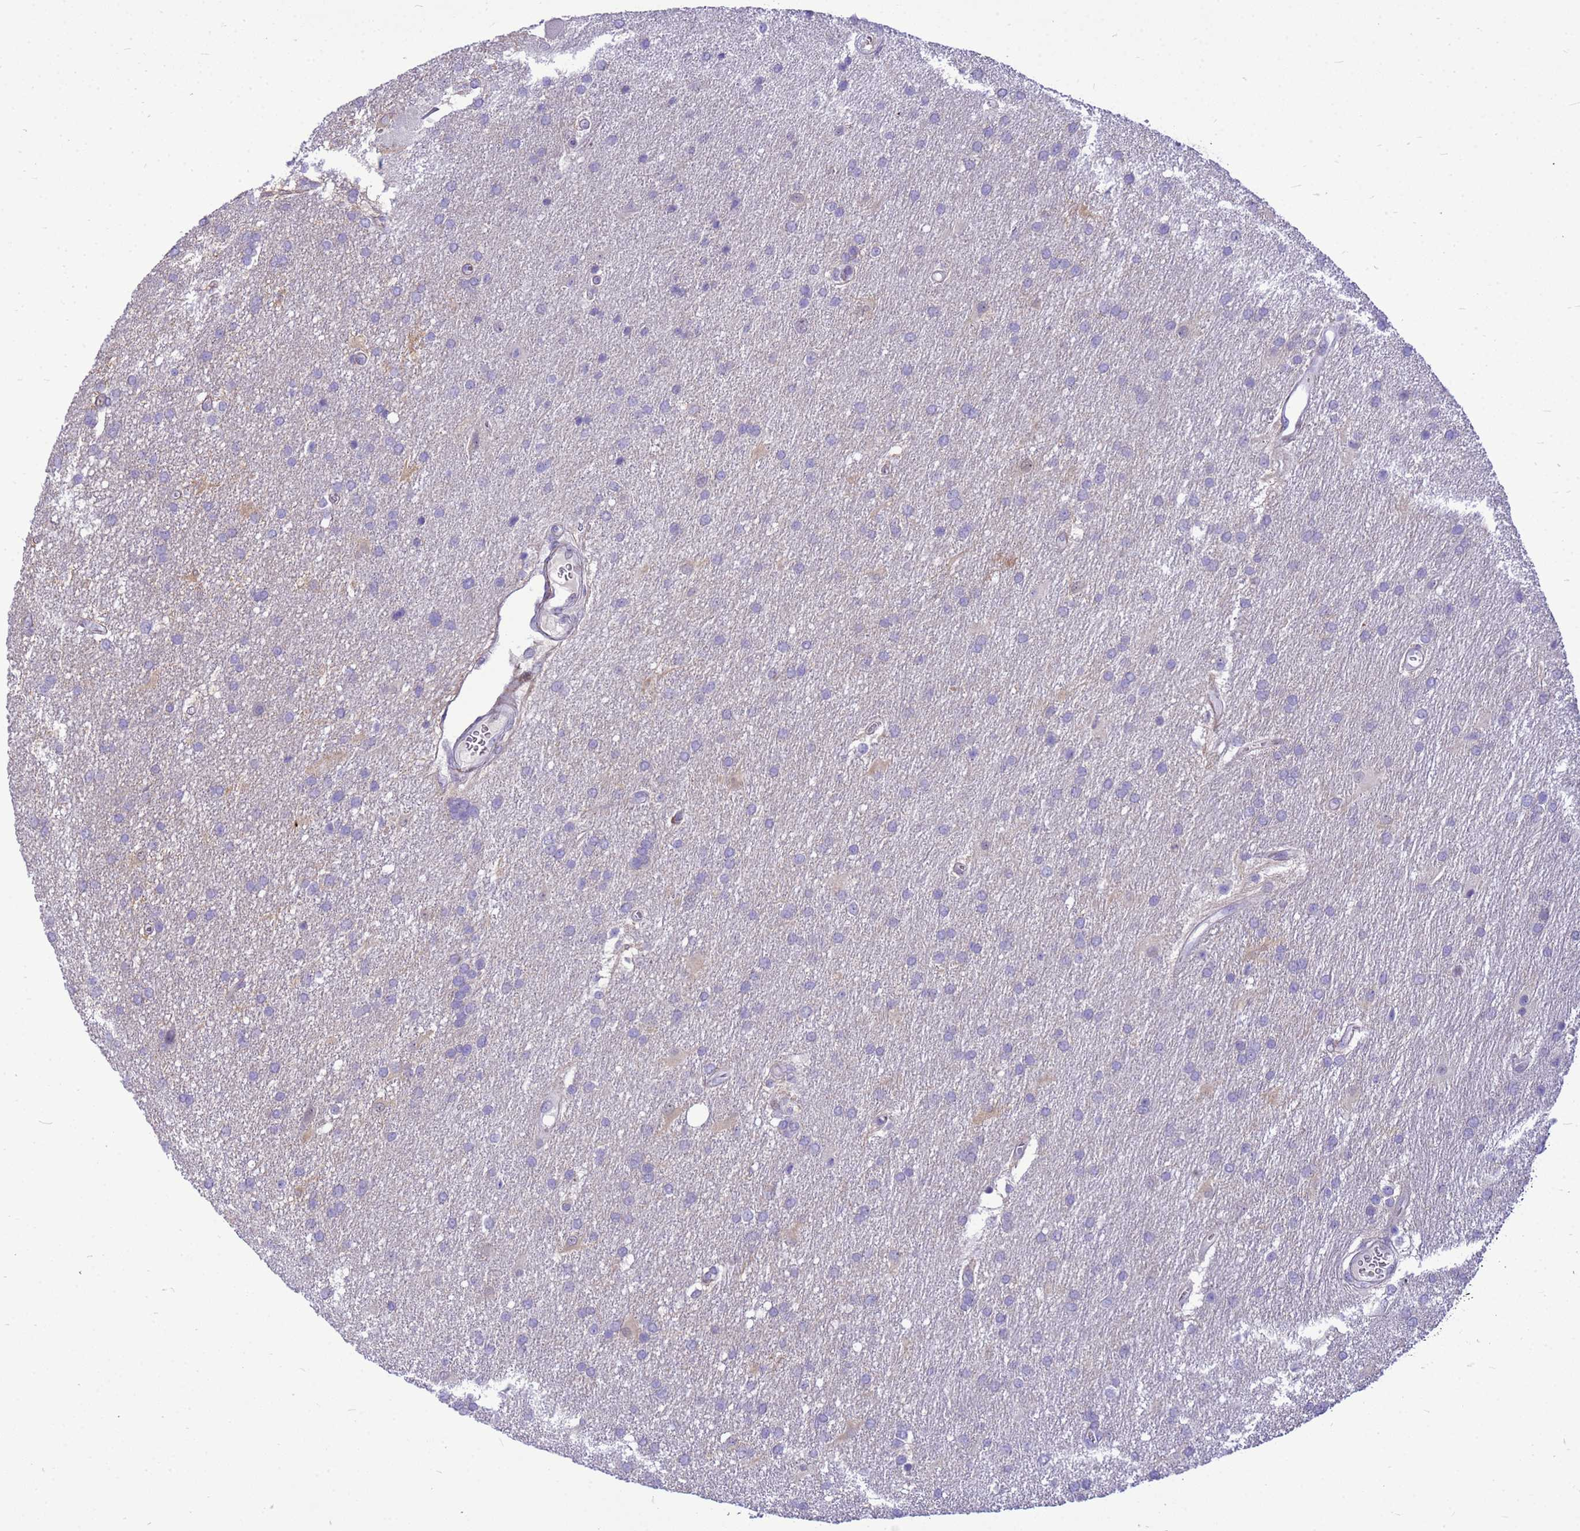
{"staining": {"intensity": "negative", "quantity": "none", "location": "none"}, "tissue": "glioma", "cell_type": "Tumor cells", "image_type": "cancer", "snomed": [{"axis": "morphology", "description": "Glioma, malignant, Low grade"}, {"axis": "topography", "description": "Brain"}], "caption": "Human glioma stained for a protein using IHC demonstrates no positivity in tumor cells.", "gene": "ADAMTS7", "patient": {"sex": "male", "age": 66}}